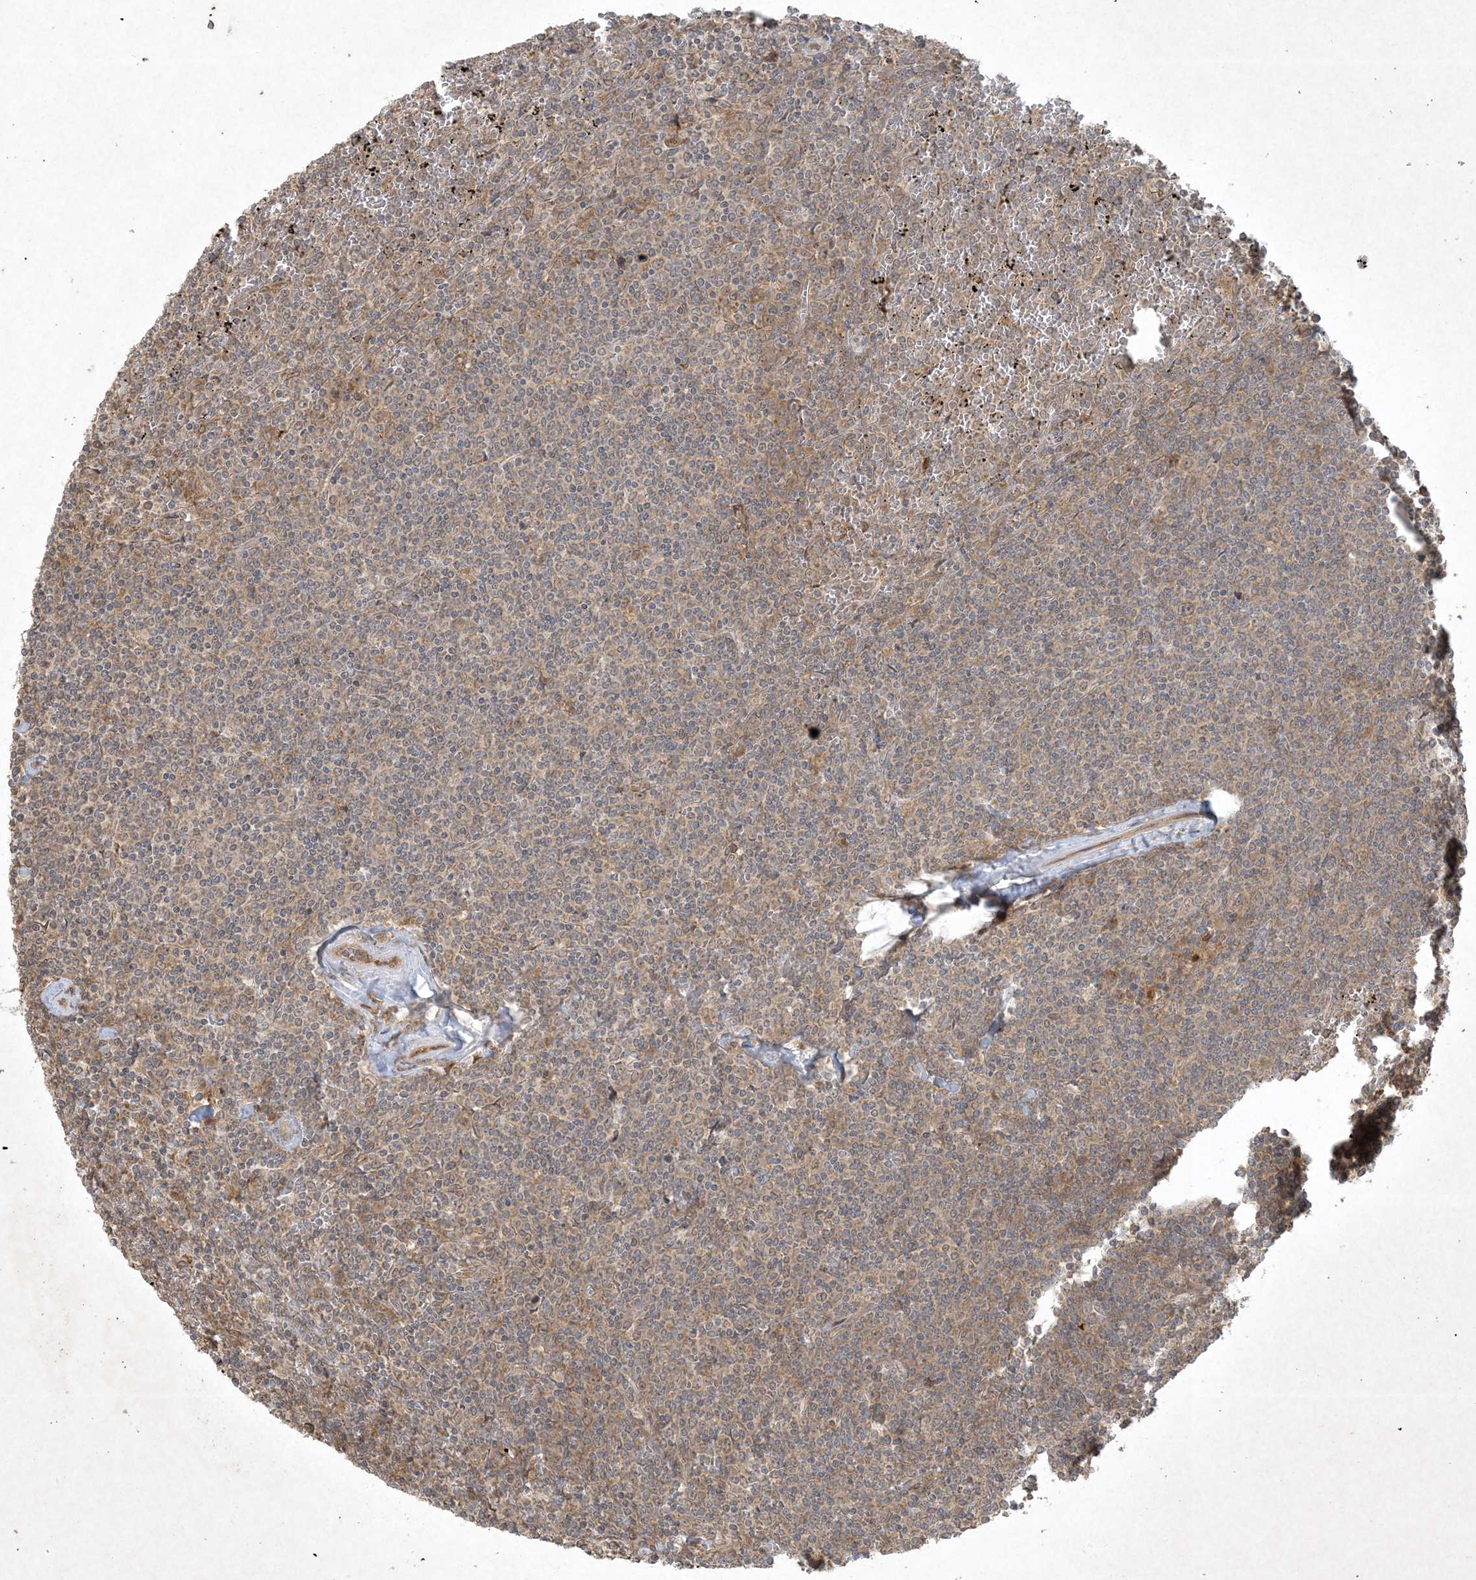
{"staining": {"intensity": "weak", "quantity": "25%-75%", "location": "cytoplasmic/membranous"}, "tissue": "lymphoma", "cell_type": "Tumor cells", "image_type": "cancer", "snomed": [{"axis": "morphology", "description": "Malignant lymphoma, non-Hodgkin's type, Low grade"}, {"axis": "topography", "description": "Spleen"}], "caption": "A histopathology image of malignant lymphoma, non-Hodgkin's type (low-grade) stained for a protein demonstrates weak cytoplasmic/membranous brown staining in tumor cells. The staining was performed using DAB, with brown indicating positive protein expression. Nuclei are stained blue with hematoxylin.", "gene": "NRBP2", "patient": {"sex": "female", "age": 19}}